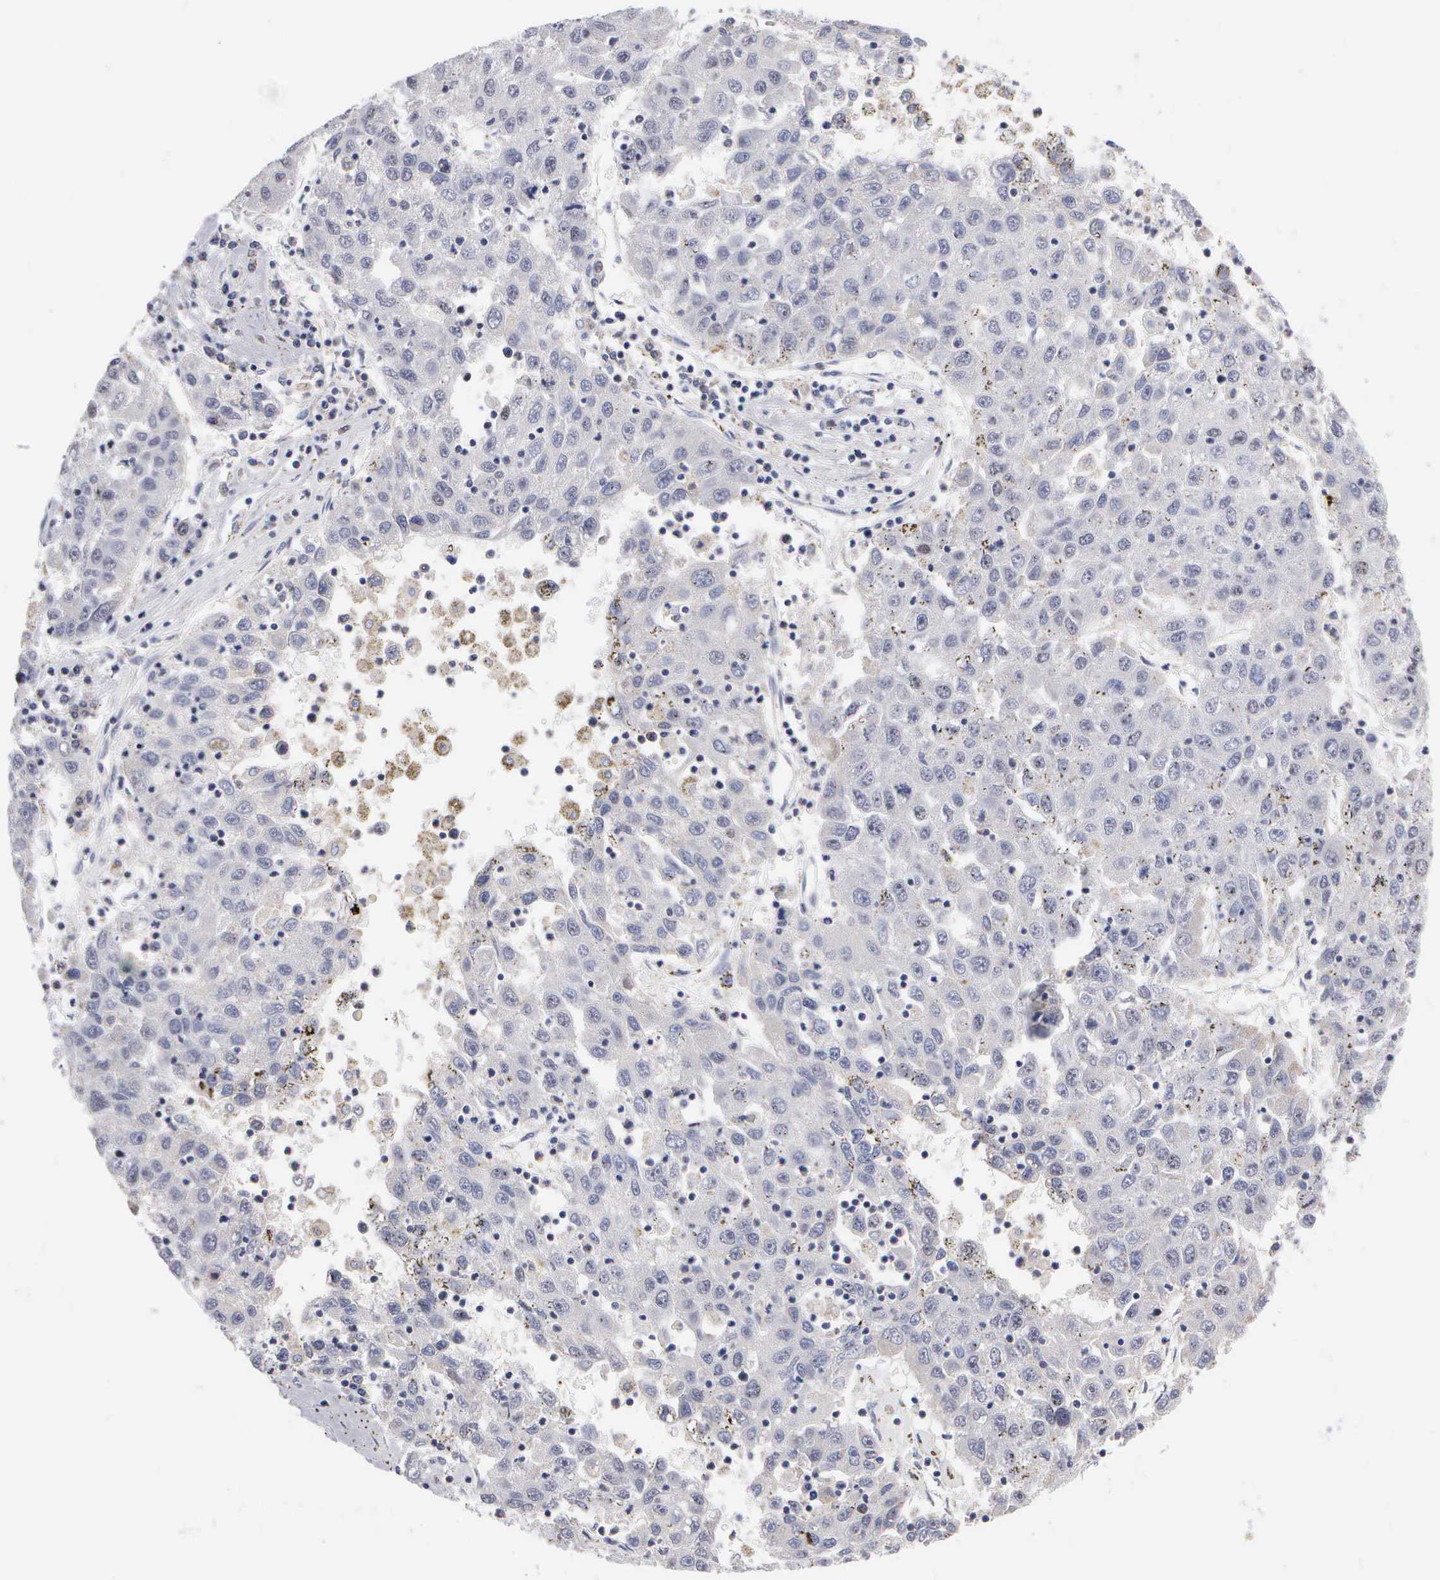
{"staining": {"intensity": "negative", "quantity": "none", "location": "none"}, "tissue": "liver cancer", "cell_type": "Tumor cells", "image_type": "cancer", "snomed": [{"axis": "morphology", "description": "Carcinoma, Hepatocellular, NOS"}, {"axis": "topography", "description": "Liver"}], "caption": "Hepatocellular carcinoma (liver) was stained to show a protein in brown. There is no significant expression in tumor cells. The staining is performed using DAB brown chromogen with nuclei counter-stained in using hematoxylin.", "gene": "KDM6A", "patient": {"sex": "male", "age": 49}}